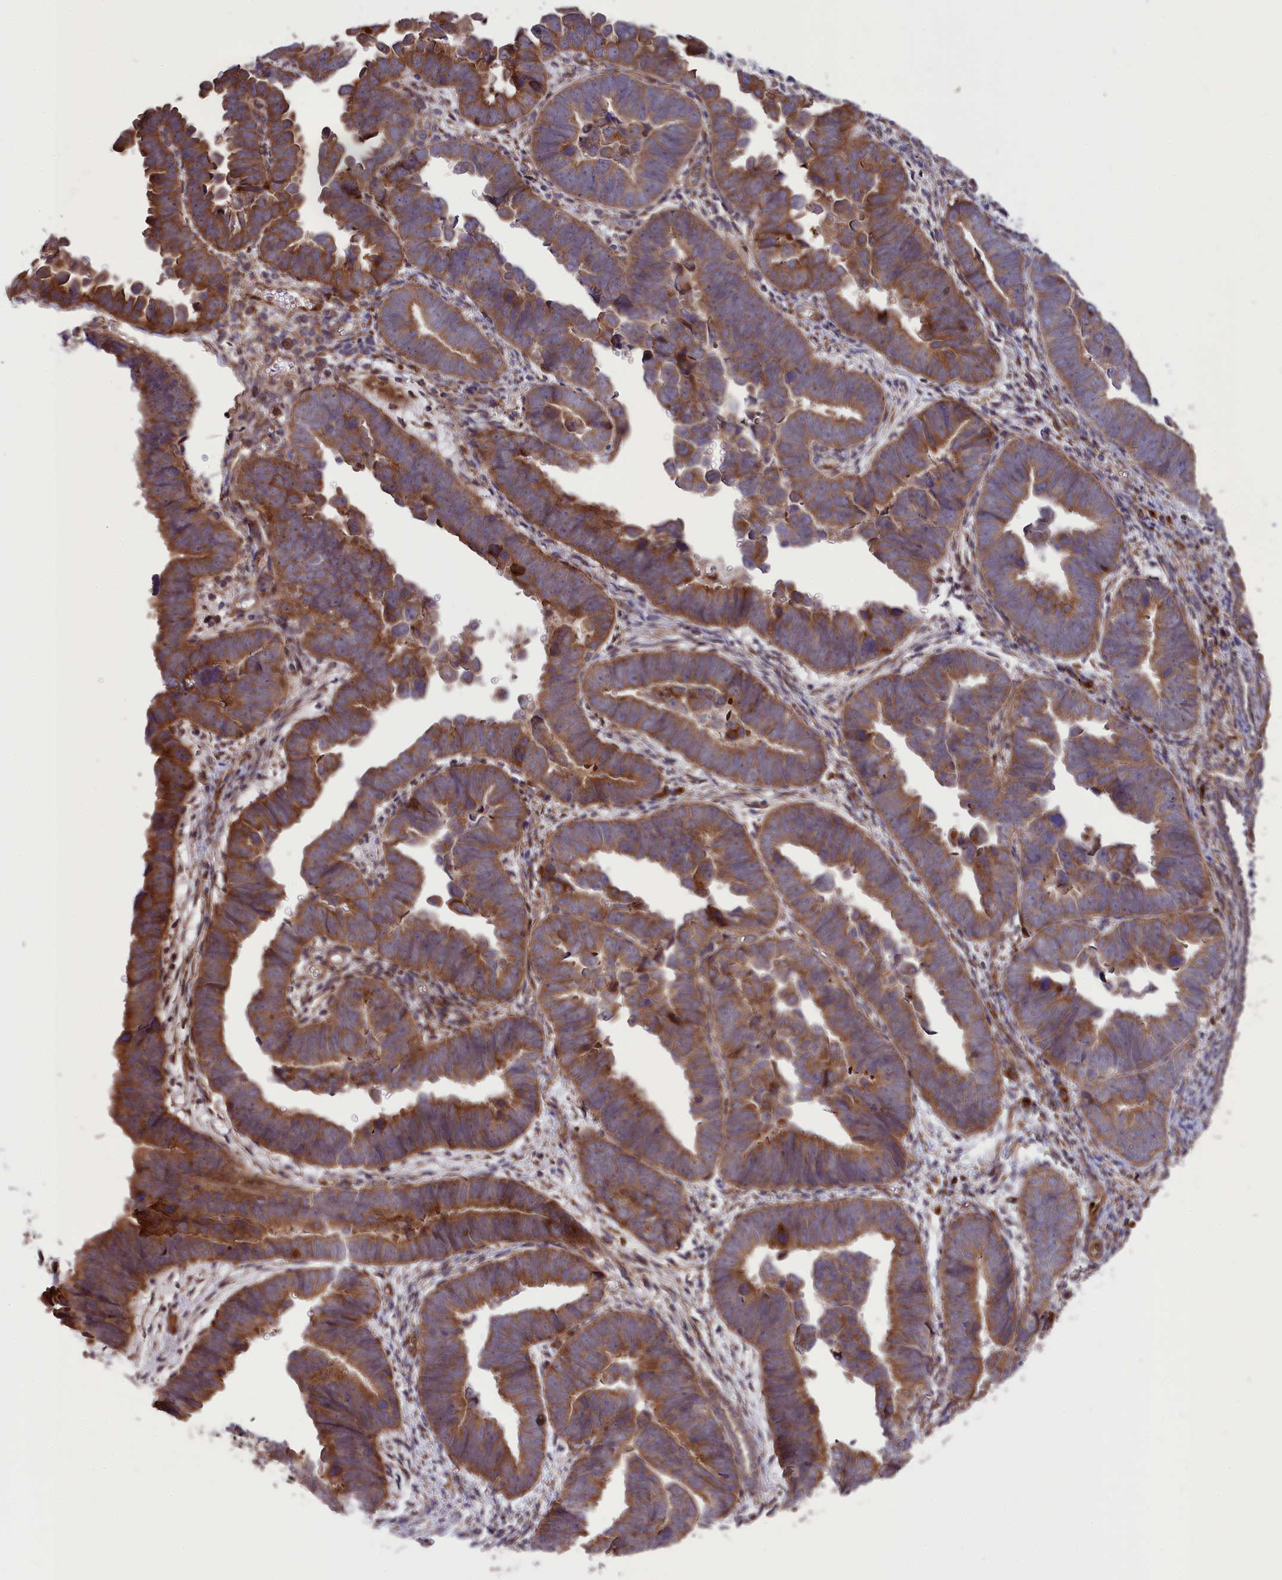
{"staining": {"intensity": "moderate", "quantity": ">75%", "location": "cytoplasmic/membranous"}, "tissue": "endometrial cancer", "cell_type": "Tumor cells", "image_type": "cancer", "snomed": [{"axis": "morphology", "description": "Adenocarcinoma, NOS"}, {"axis": "topography", "description": "Endometrium"}], "caption": "IHC (DAB) staining of endometrial adenocarcinoma reveals moderate cytoplasmic/membranous protein staining in about >75% of tumor cells. (Brightfield microscopy of DAB IHC at high magnification).", "gene": "DDX60L", "patient": {"sex": "female", "age": 75}}